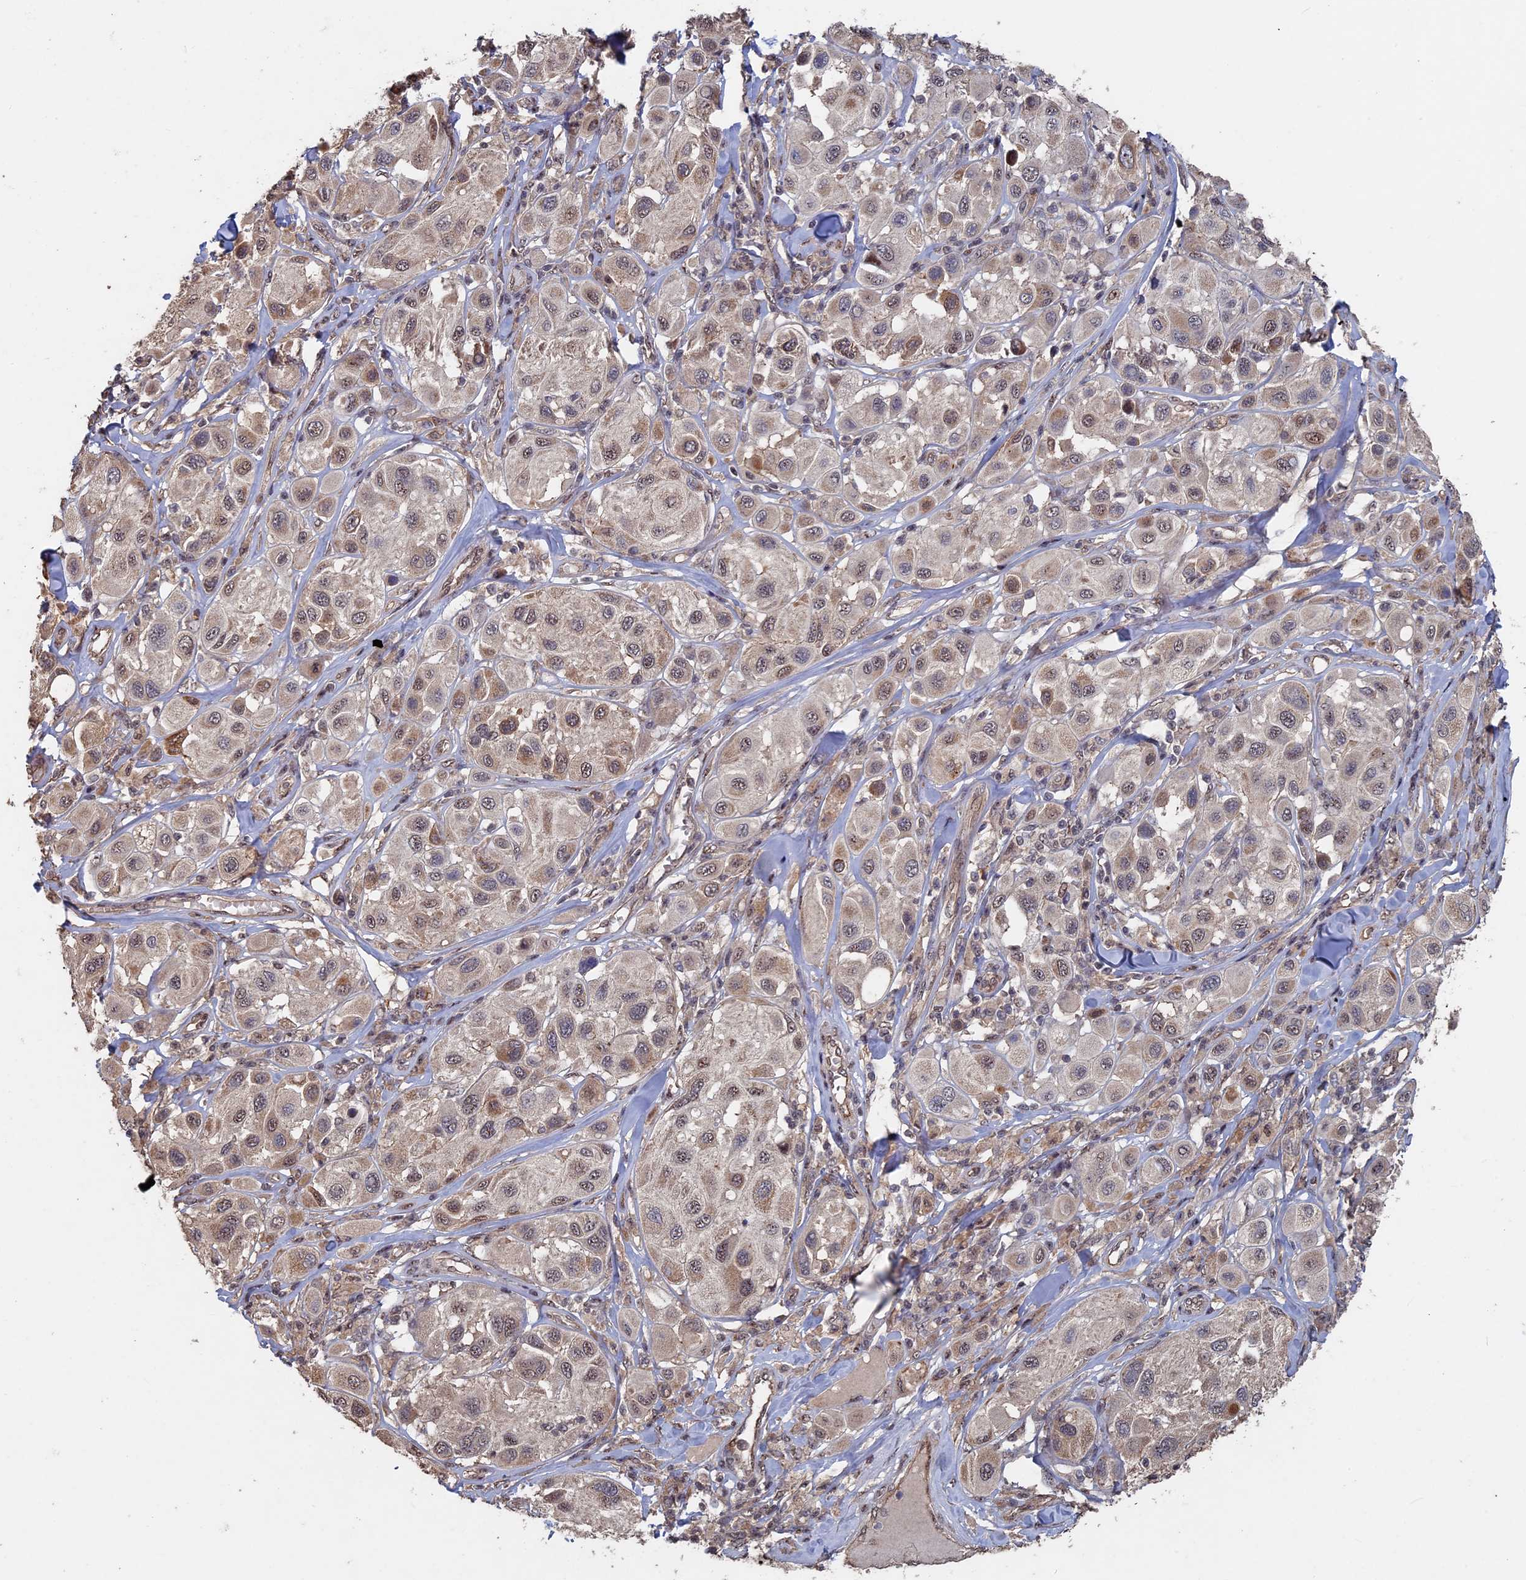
{"staining": {"intensity": "weak", "quantity": "25%-75%", "location": "cytoplasmic/membranous,nuclear"}, "tissue": "melanoma", "cell_type": "Tumor cells", "image_type": "cancer", "snomed": [{"axis": "morphology", "description": "Malignant melanoma, Metastatic site"}, {"axis": "topography", "description": "Skin"}], "caption": "Tumor cells demonstrate low levels of weak cytoplasmic/membranous and nuclear positivity in approximately 25%-75% of cells in human melanoma.", "gene": "KIAA1328", "patient": {"sex": "male", "age": 41}}